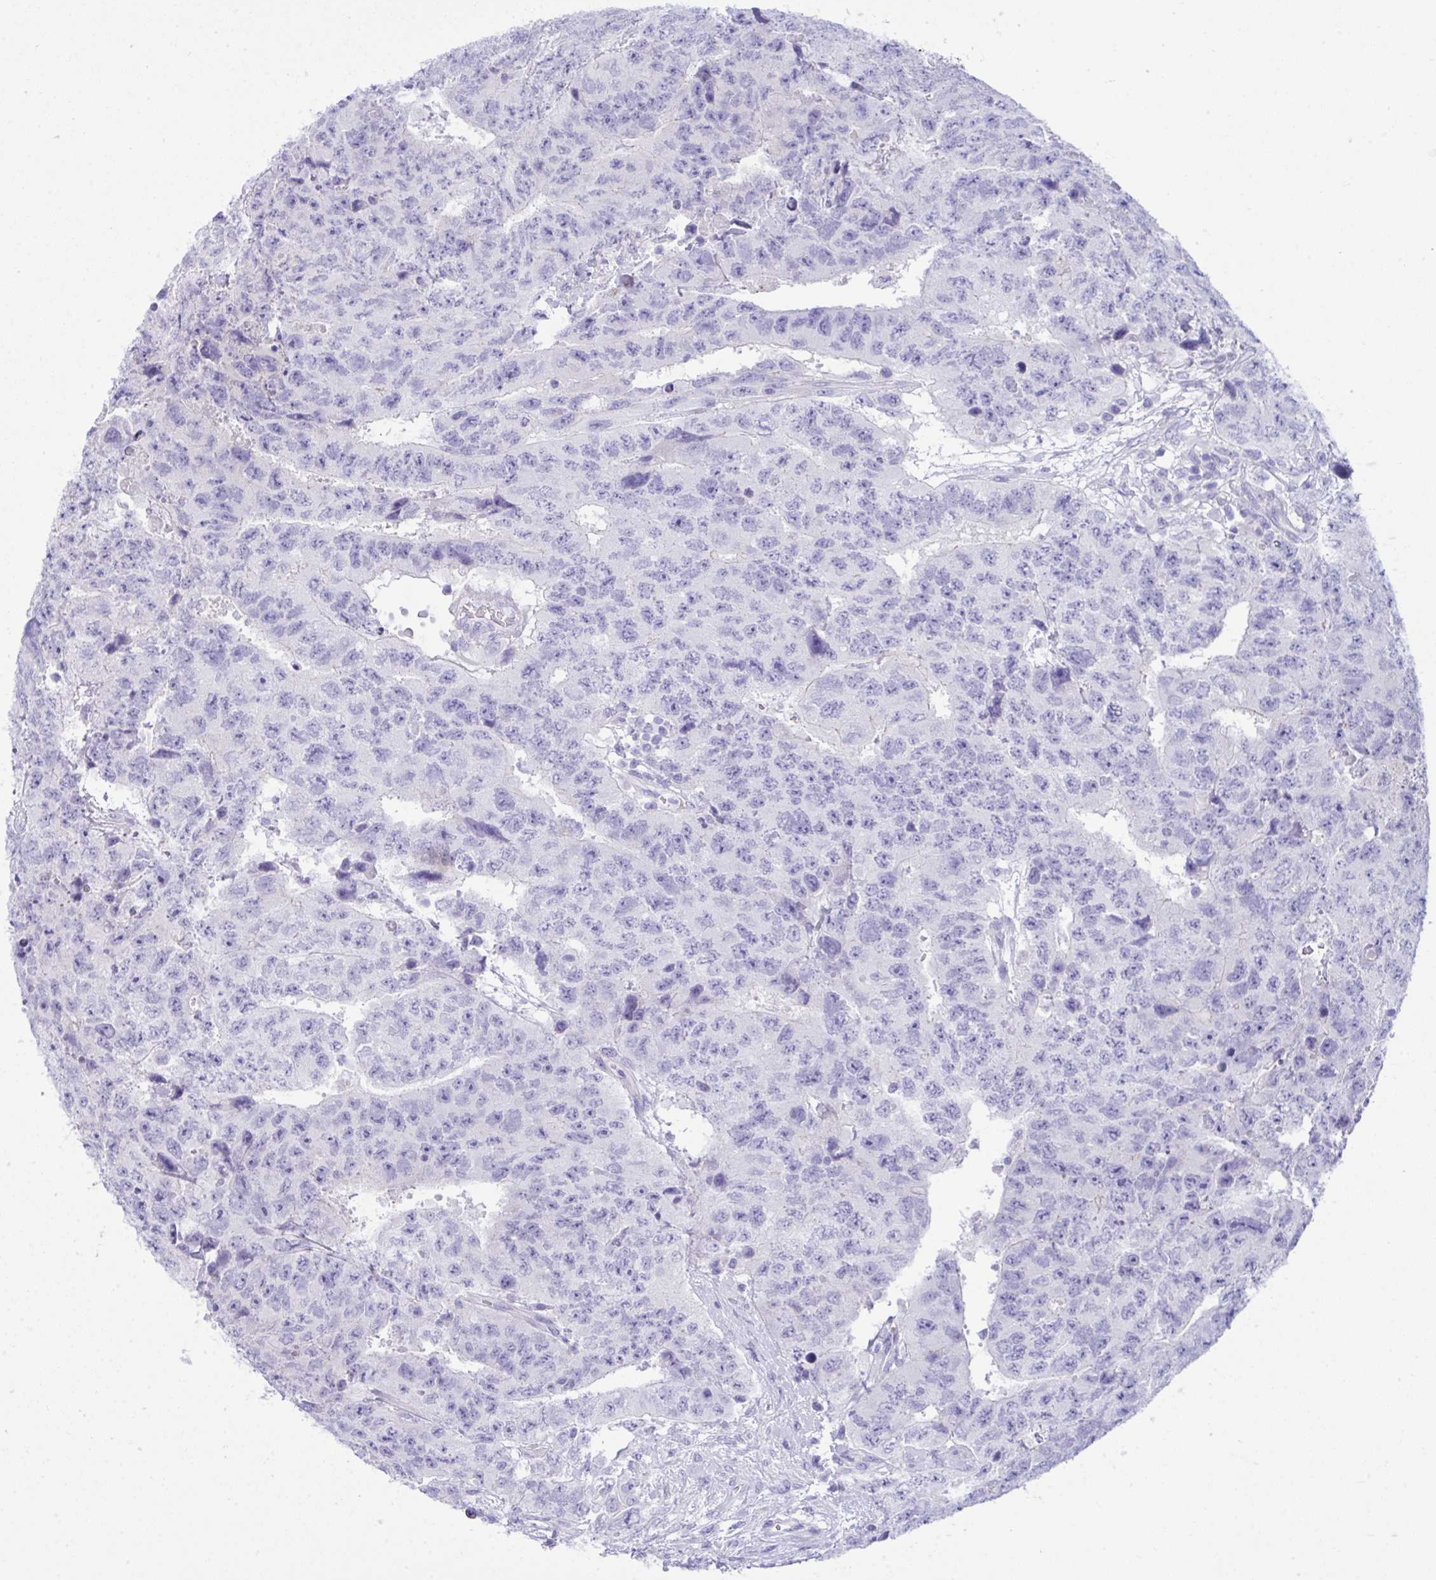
{"staining": {"intensity": "negative", "quantity": "none", "location": "none"}, "tissue": "testis cancer", "cell_type": "Tumor cells", "image_type": "cancer", "snomed": [{"axis": "morphology", "description": "Carcinoma, Embryonal, NOS"}, {"axis": "topography", "description": "Testis"}], "caption": "This micrograph is of testis cancer (embryonal carcinoma) stained with immunohistochemistry (IHC) to label a protein in brown with the nuclei are counter-stained blue. There is no staining in tumor cells.", "gene": "WDR97", "patient": {"sex": "male", "age": 24}}